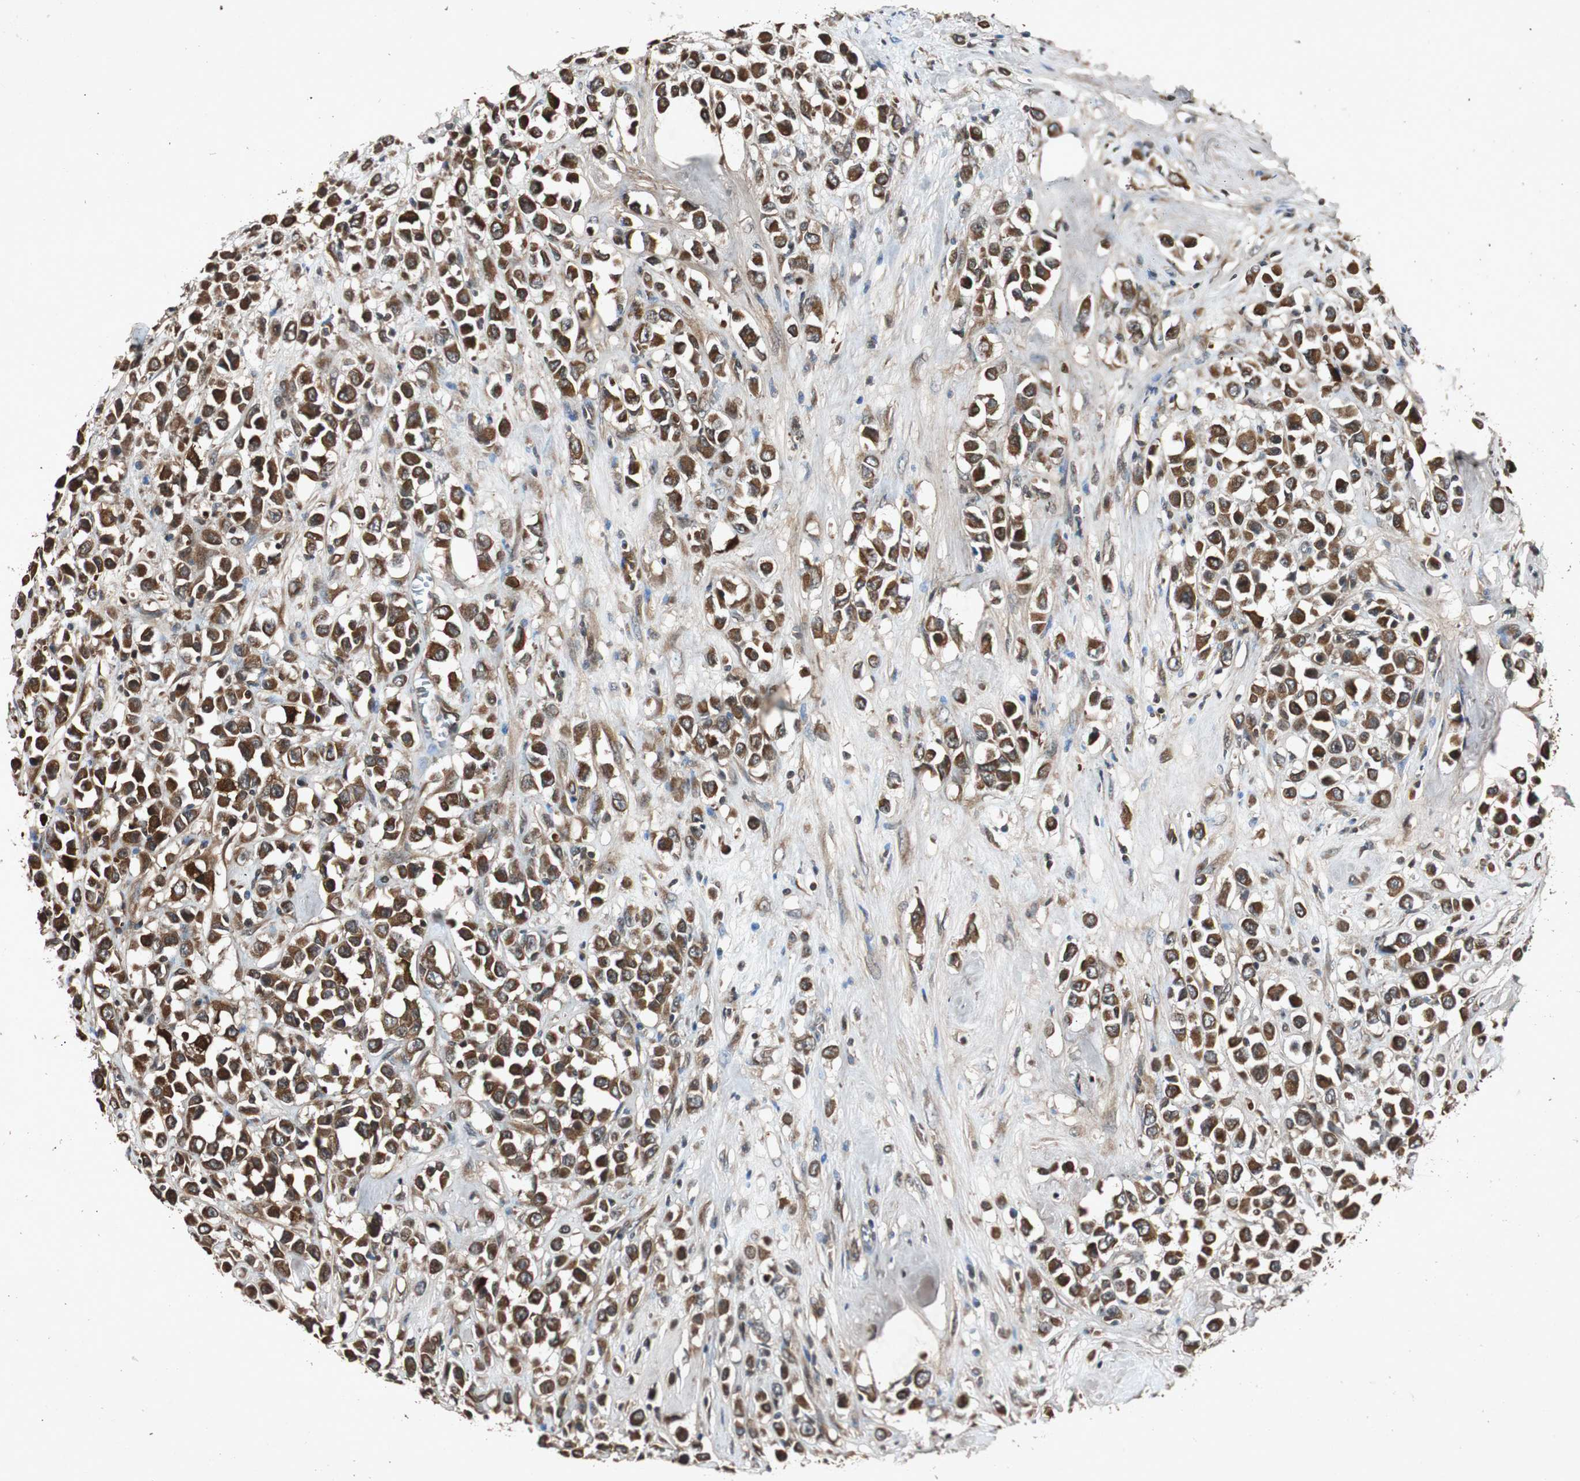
{"staining": {"intensity": "strong", "quantity": ">75%", "location": "cytoplasmic/membranous"}, "tissue": "breast cancer", "cell_type": "Tumor cells", "image_type": "cancer", "snomed": [{"axis": "morphology", "description": "Duct carcinoma"}, {"axis": "topography", "description": "Breast"}], "caption": "IHC micrograph of neoplastic tissue: invasive ductal carcinoma (breast) stained using immunohistochemistry (IHC) demonstrates high levels of strong protein expression localized specifically in the cytoplasmic/membranous of tumor cells, appearing as a cytoplasmic/membranous brown color.", "gene": "SLIT2", "patient": {"sex": "female", "age": 61}}